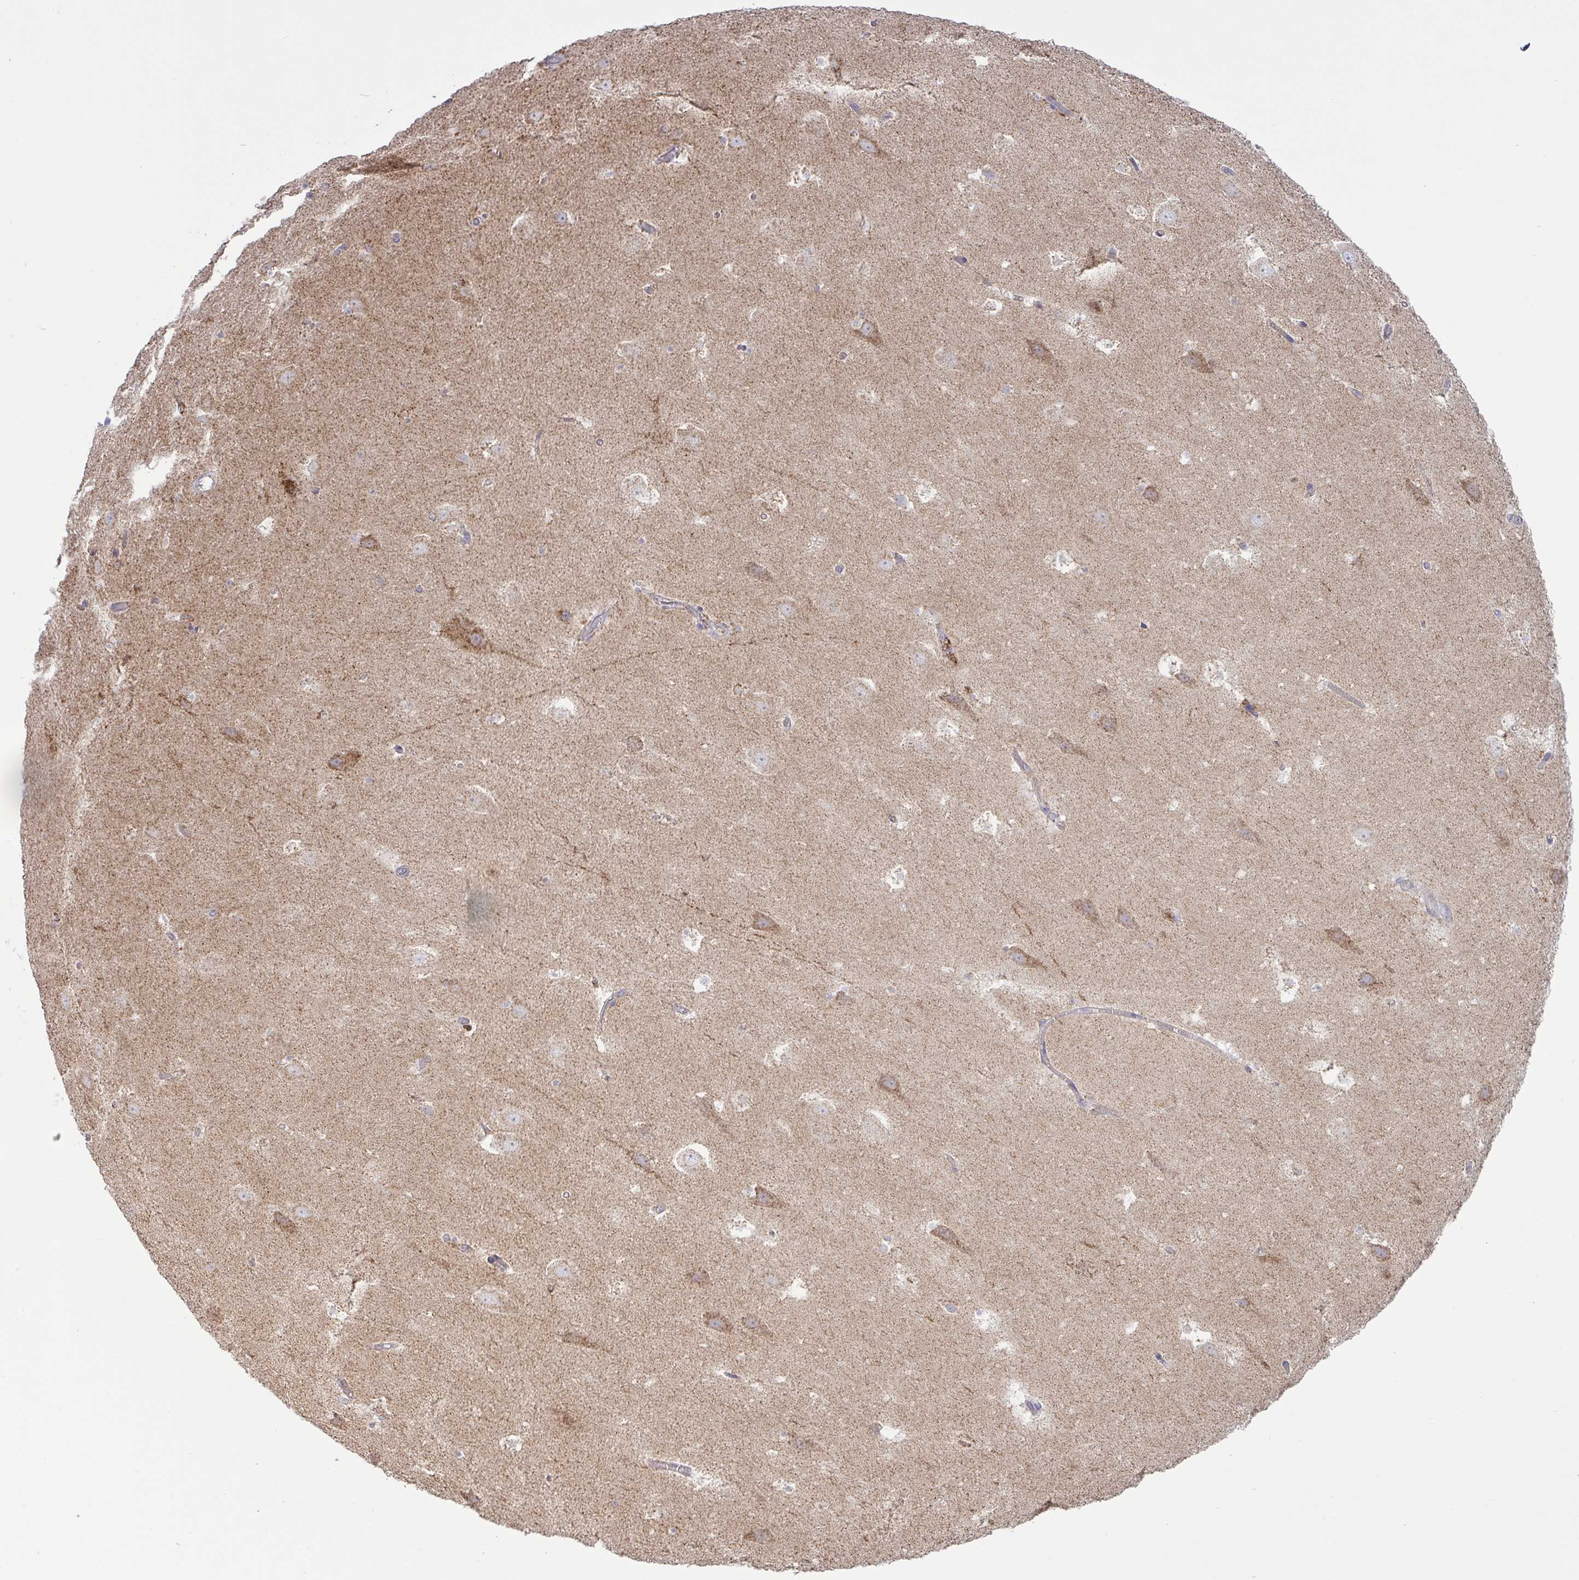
{"staining": {"intensity": "moderate", "quantity": "<25%", "location": "cytoplasmic/membranous"}, "tissue": "hippocampus", "cell_type": "Glial cells", "image_type": "normal", "snomed": [{"axis": "morphology", "description": "Normal tissue, NOS"}, {"axis": "topography", "description": "Hippocampus"}], "caption": "Protein staining of unremarkable hippocampus demonstrates moderate cytoplasmic/membranous positivity in approximately <25% of glial cells. The staining is performed using DAB brown chromogen to label protein expression. The nuclei are counter-stained blue using hematoxylin.", "gene": "NDUFA7", "patient": {"sex": "female", "age": 42}}